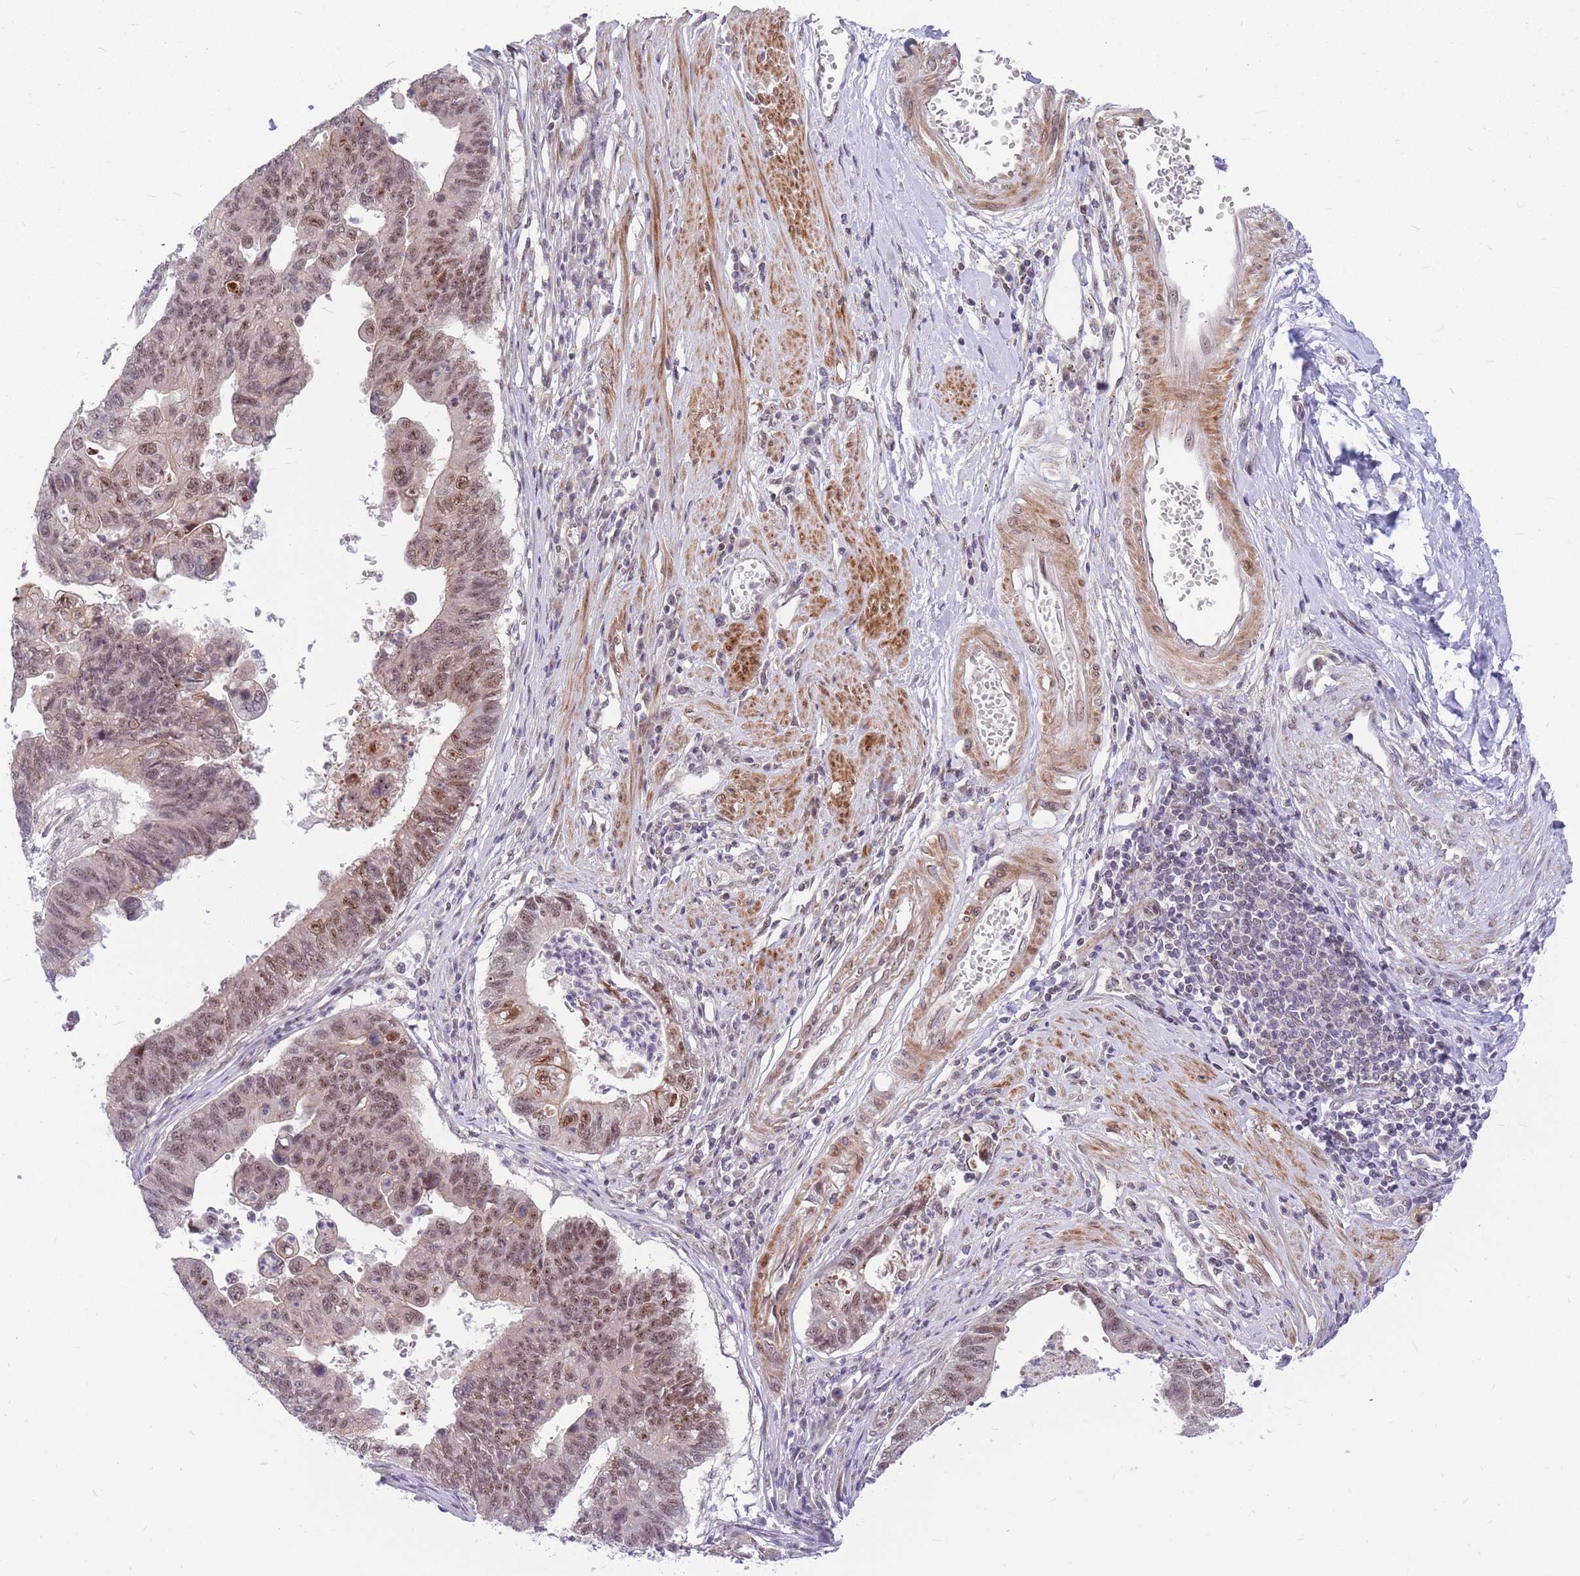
{"staining": {"intensity": "moderate", "quantity": "<25%", "location": "nuclear"}, "tissue": "stomach cancer", "cell_type": "Tumor cells", "image_type": "cancer", "snomed": [{"axis": "morphology", "description": "Adenocarcinoma, NOS"}, {"axis": "topography", "description": "Stomach"}], "caption": "This image shows adenocarcinoma (stomach) stained with IHC to label a protein in brown. The nuclear of tumor cells show moderate positivity for the protein. Nuclei are counter-stained blue.", "gene": "ERCC2", "patient": {"sex": "male", "age": 59}}